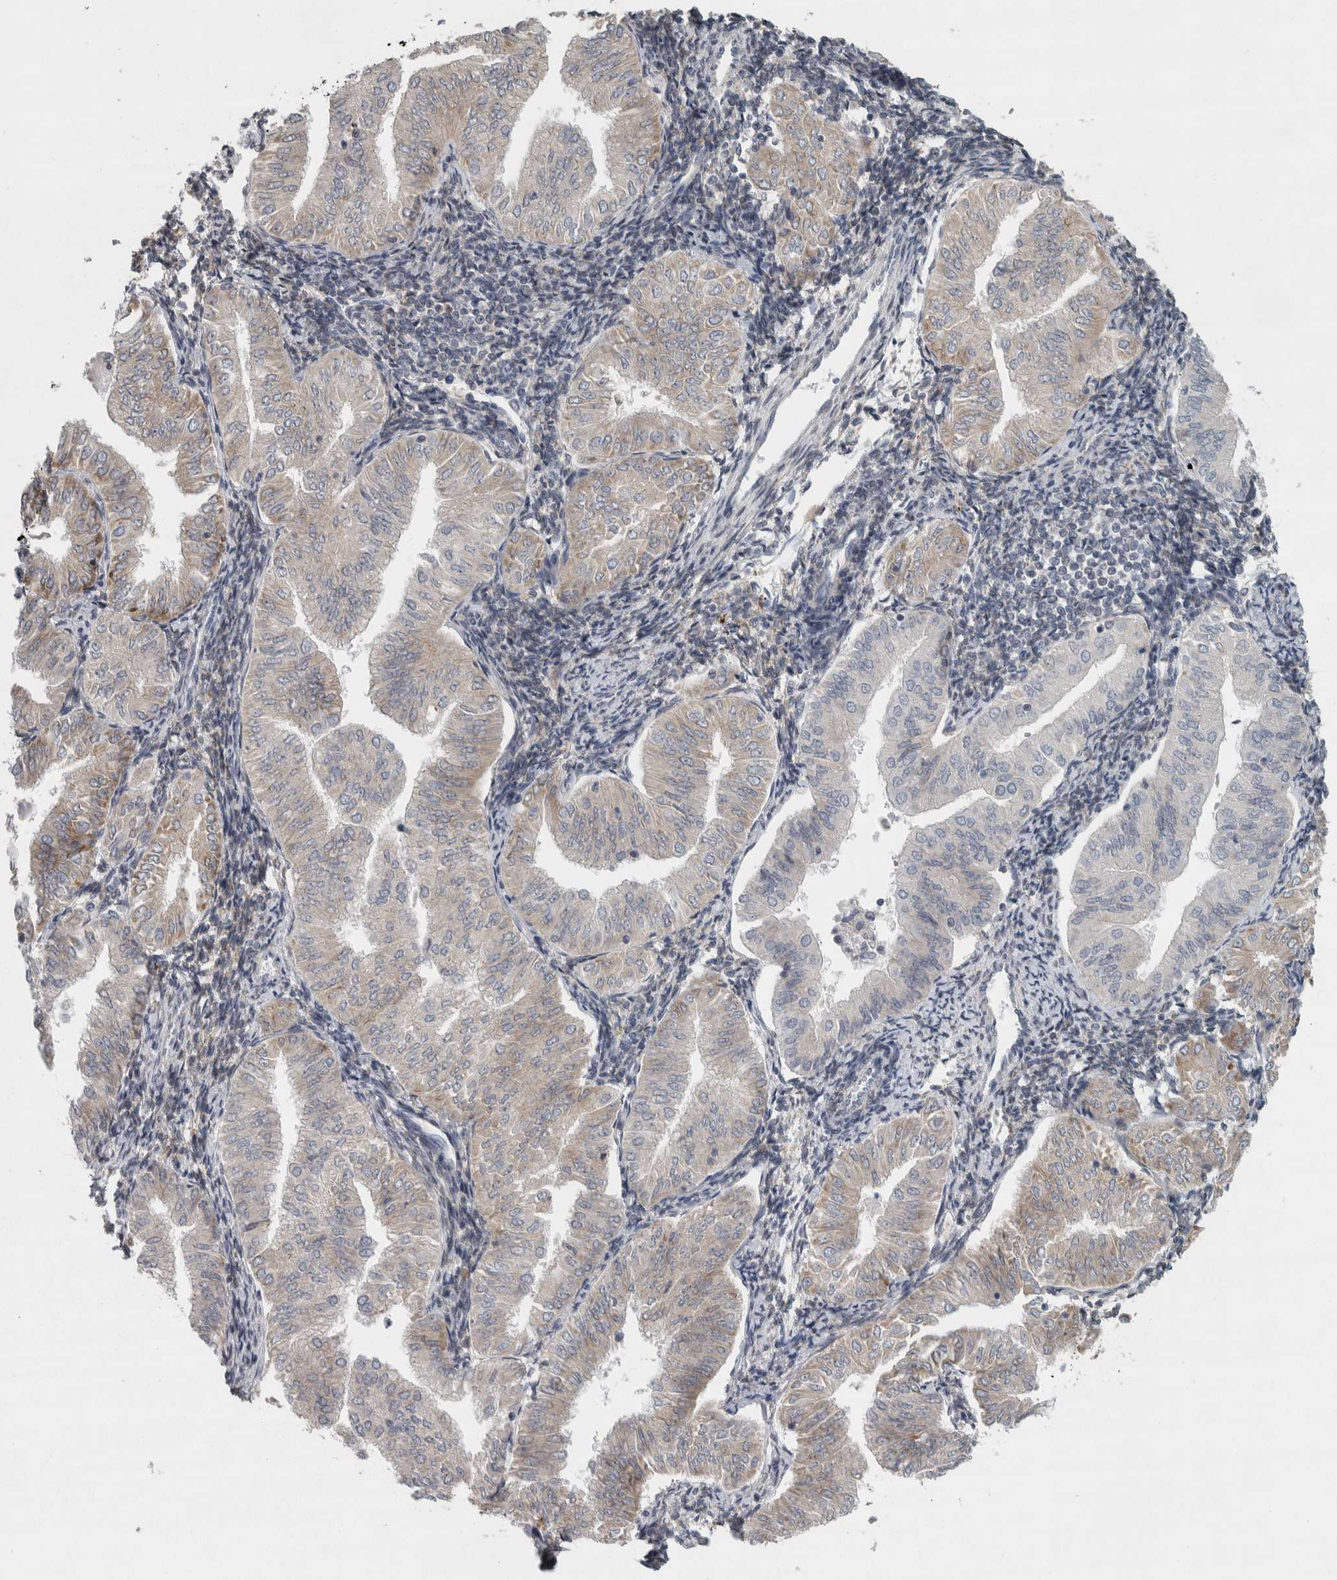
{"staining": {"intensity": "weak", "quantity": ">75%", "location": "cytoplasmic/membranous"}, "tissue": "endometrial cancer", "cell_type": "Tumor cells", "image_type": "cancer", "snomed": [{"axis": "morphology", "description": "Normal tissue, NOS"}, {"axis": "morphology", "description": "Adenocarcinoma, NOS"}, {"axis": "topography", "description": "Endometrium"}], "caption": "Endometrial cancer tissue exhibits weak cytoplasmic/membranous positivity in about >75% of tumor cells, visualized by immunohistochemistry.", "gene": "SIGMAR1", "patient": {"sex": "female", "age": 53}}